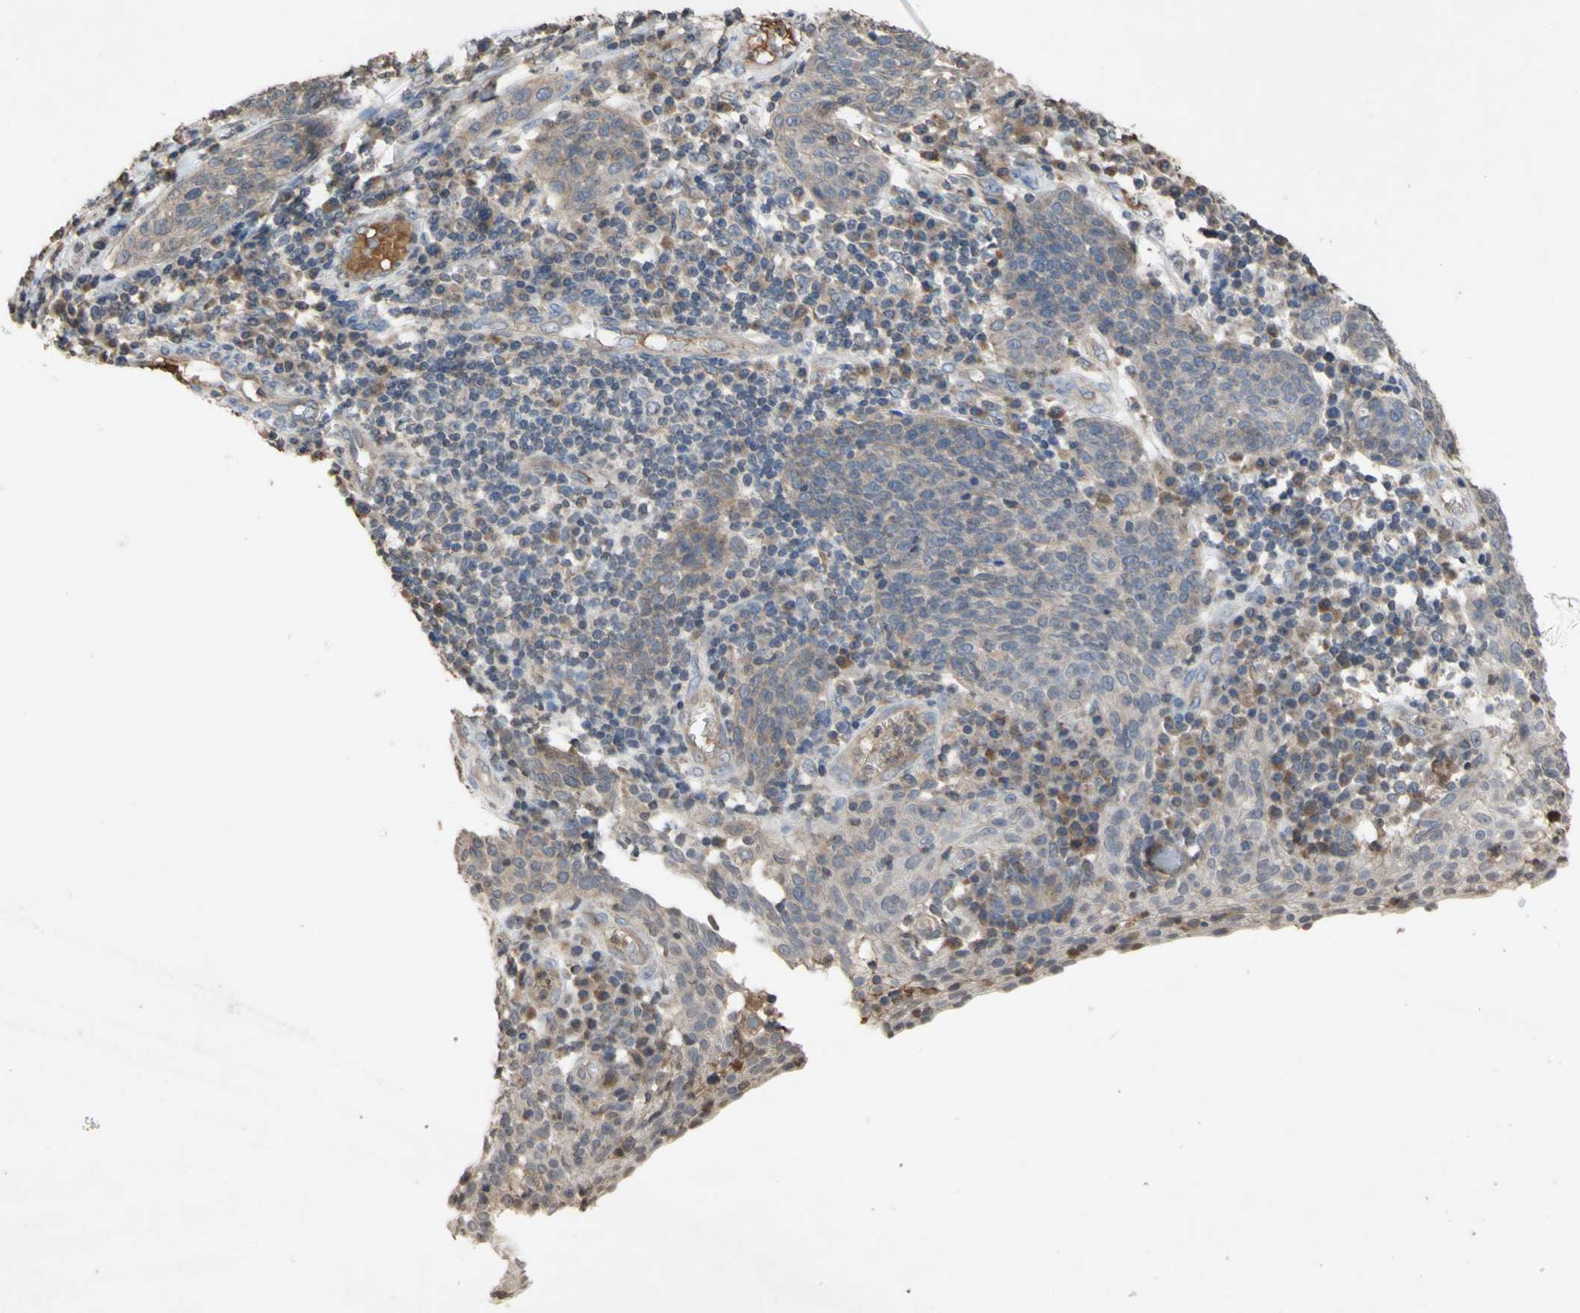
{"staining": {"intensity": "weak", "quantity": "25%-75%", "location": "cytoplasmic/membranous"}, "tissue": "cervical cancer", "cell_type": "Tumor cells", "image_type": "cancer", "snomed": [{"axis": "morphology", "description": "Squamous cell carcinoma, NOS"}, {"axis": "topography", "description": "Cervix"}], "caption": "A low amount of weak cytoplasmic/membranous expression is identified in about 25%-75% of tumor cells in squamous cell carcinoma (cervical) tissue. The staining is performed using DAB (3,3'-diaminobenzidine) brown chromogen to label protein expression. The nuclei are counter-stained blue using hematoxylin.", "gene": "NECTIN3", "patient": {"sex": "female", "age": 34}}